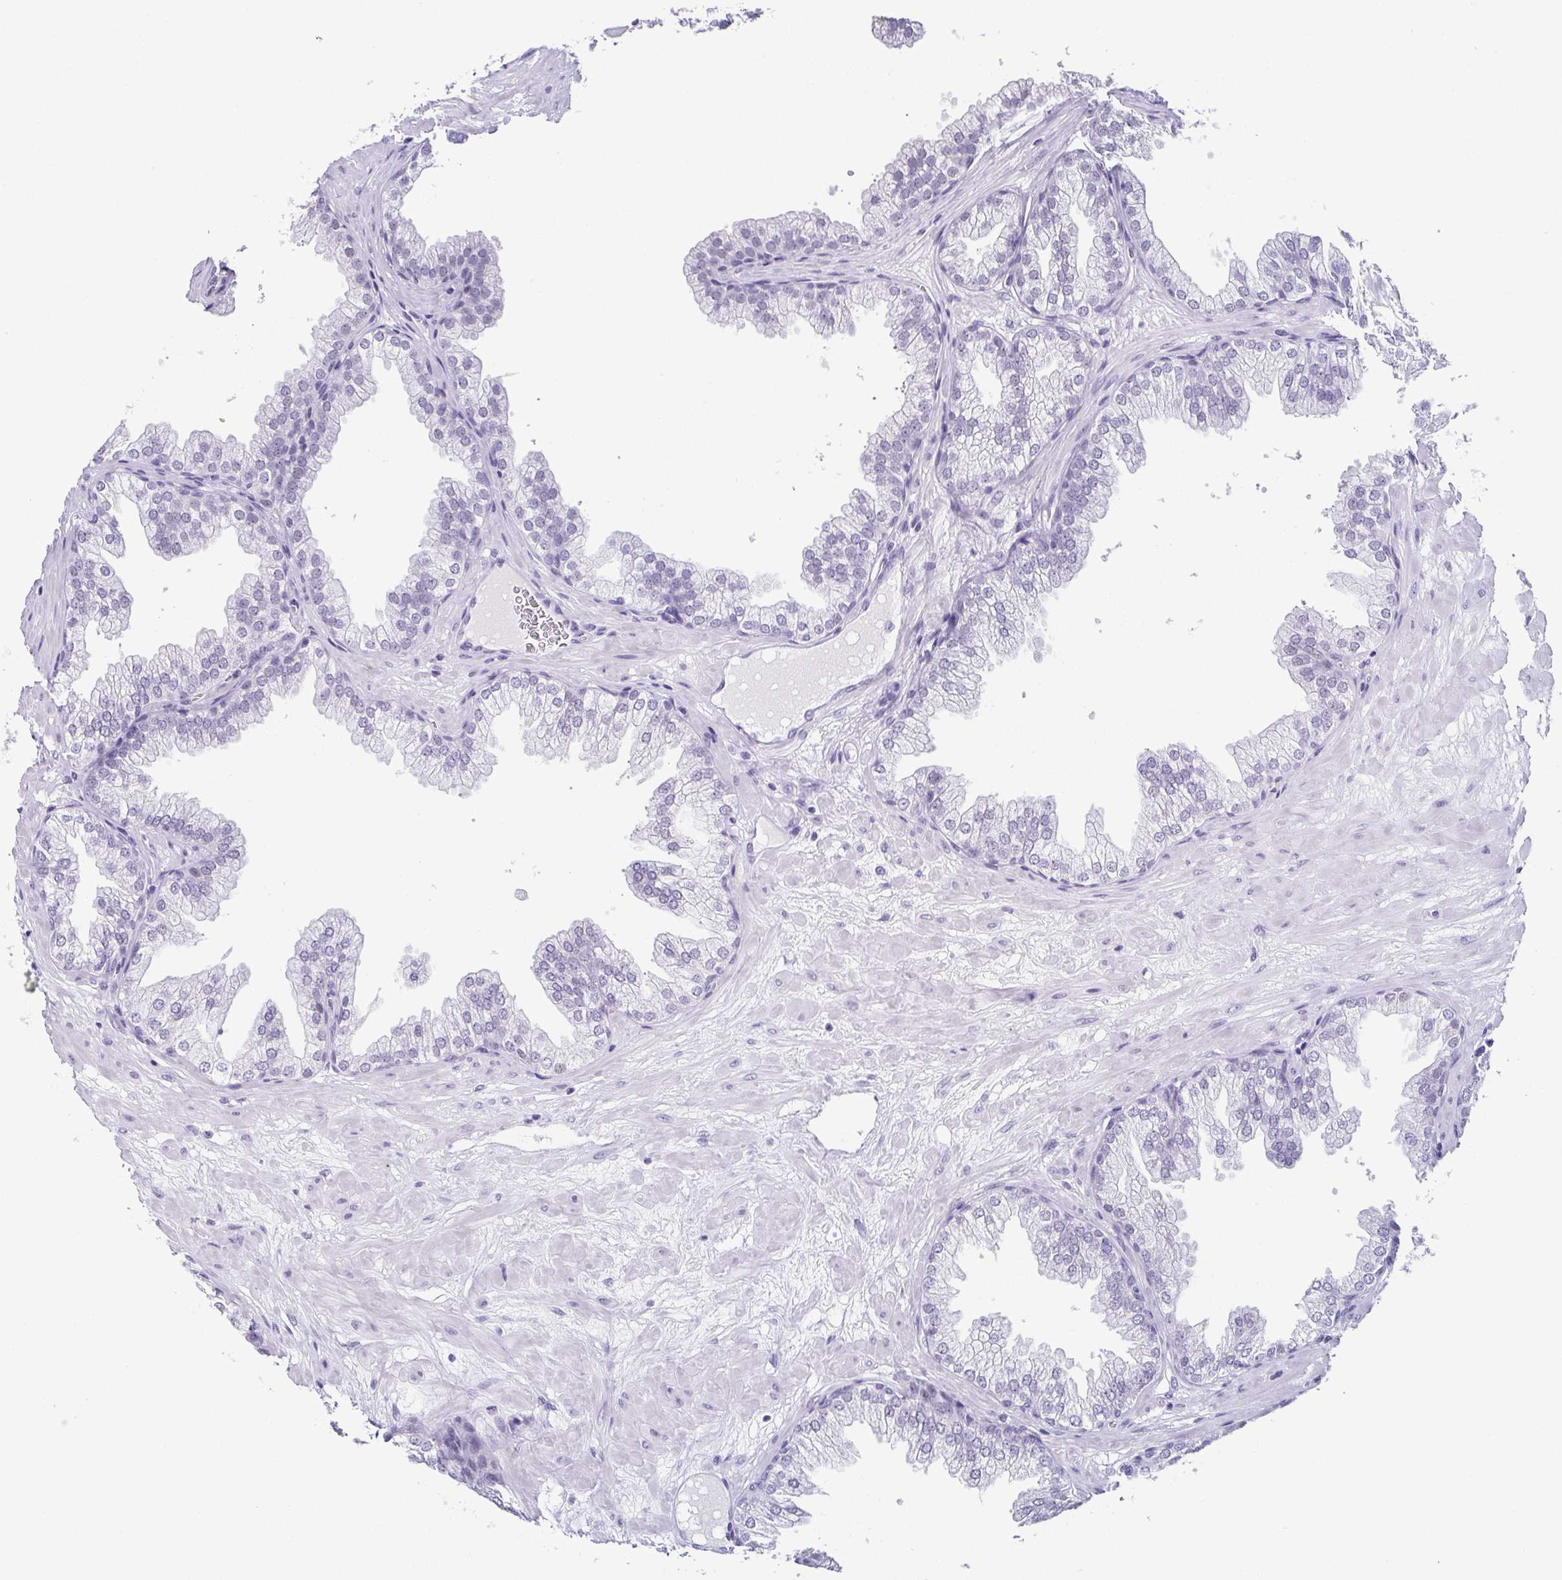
{"staining": {"intensity": "negative", "quantity": "none", "location": "none"}, "tissue": "prostate", "cell_type": "Glandular cells", "image_type": "normal", "snomed": [{"axis": "morphology", "description": "Normal tissue, NOS"}, {"axis": "topography", "description": "Prostate"}], "caption": "Immunohistochemistry (IHC) image of benign prostate: prostate stained with DAB (3,3'-diaminobenzidine) shows no significant protein expression in glandular cells.", "gene": "ESX1", "patient": {"sex": "male", "age": 37}}